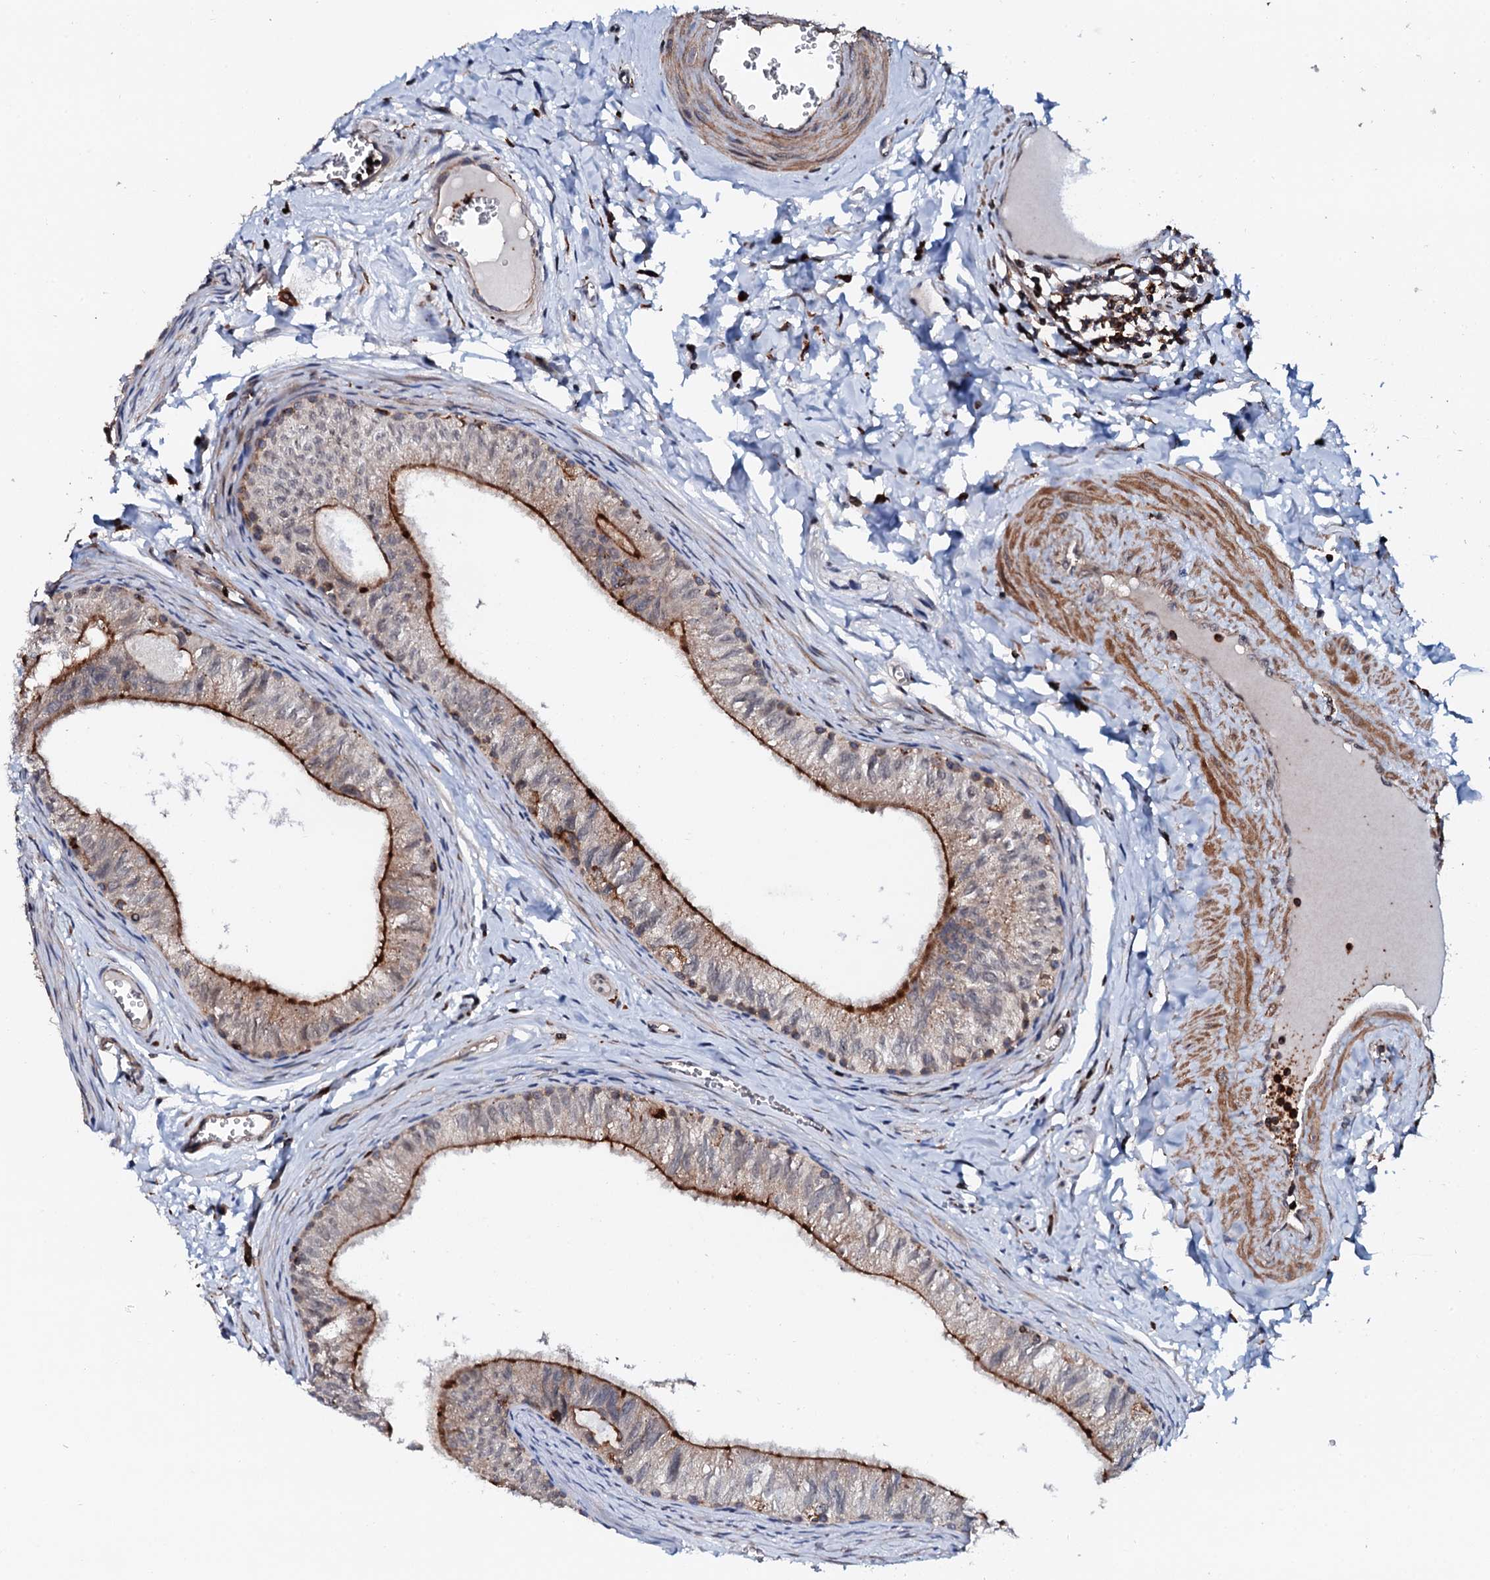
{"staining": {"intensity": "strong", "quantity": "25%-75%", "location": "cytoplasmic/membranous"}, "tissue": "epididymis", "cell_type": "Glandular cells", "image_type": "normal", "snomed": [{"axis": "morphology", "description": "Normal tissue, NOS"}, {"axis": "topography", "description": "Epididymis"}], "caption": "Epididymis stained for a protein demonstrates strong cytoplasmic/membranous positivity in glandular cells. (DAB IHC, brown staining for protein, blue staining for nuclei).", "gene": "VAMP8", "patient": {"sex": "male", "age": 42}}